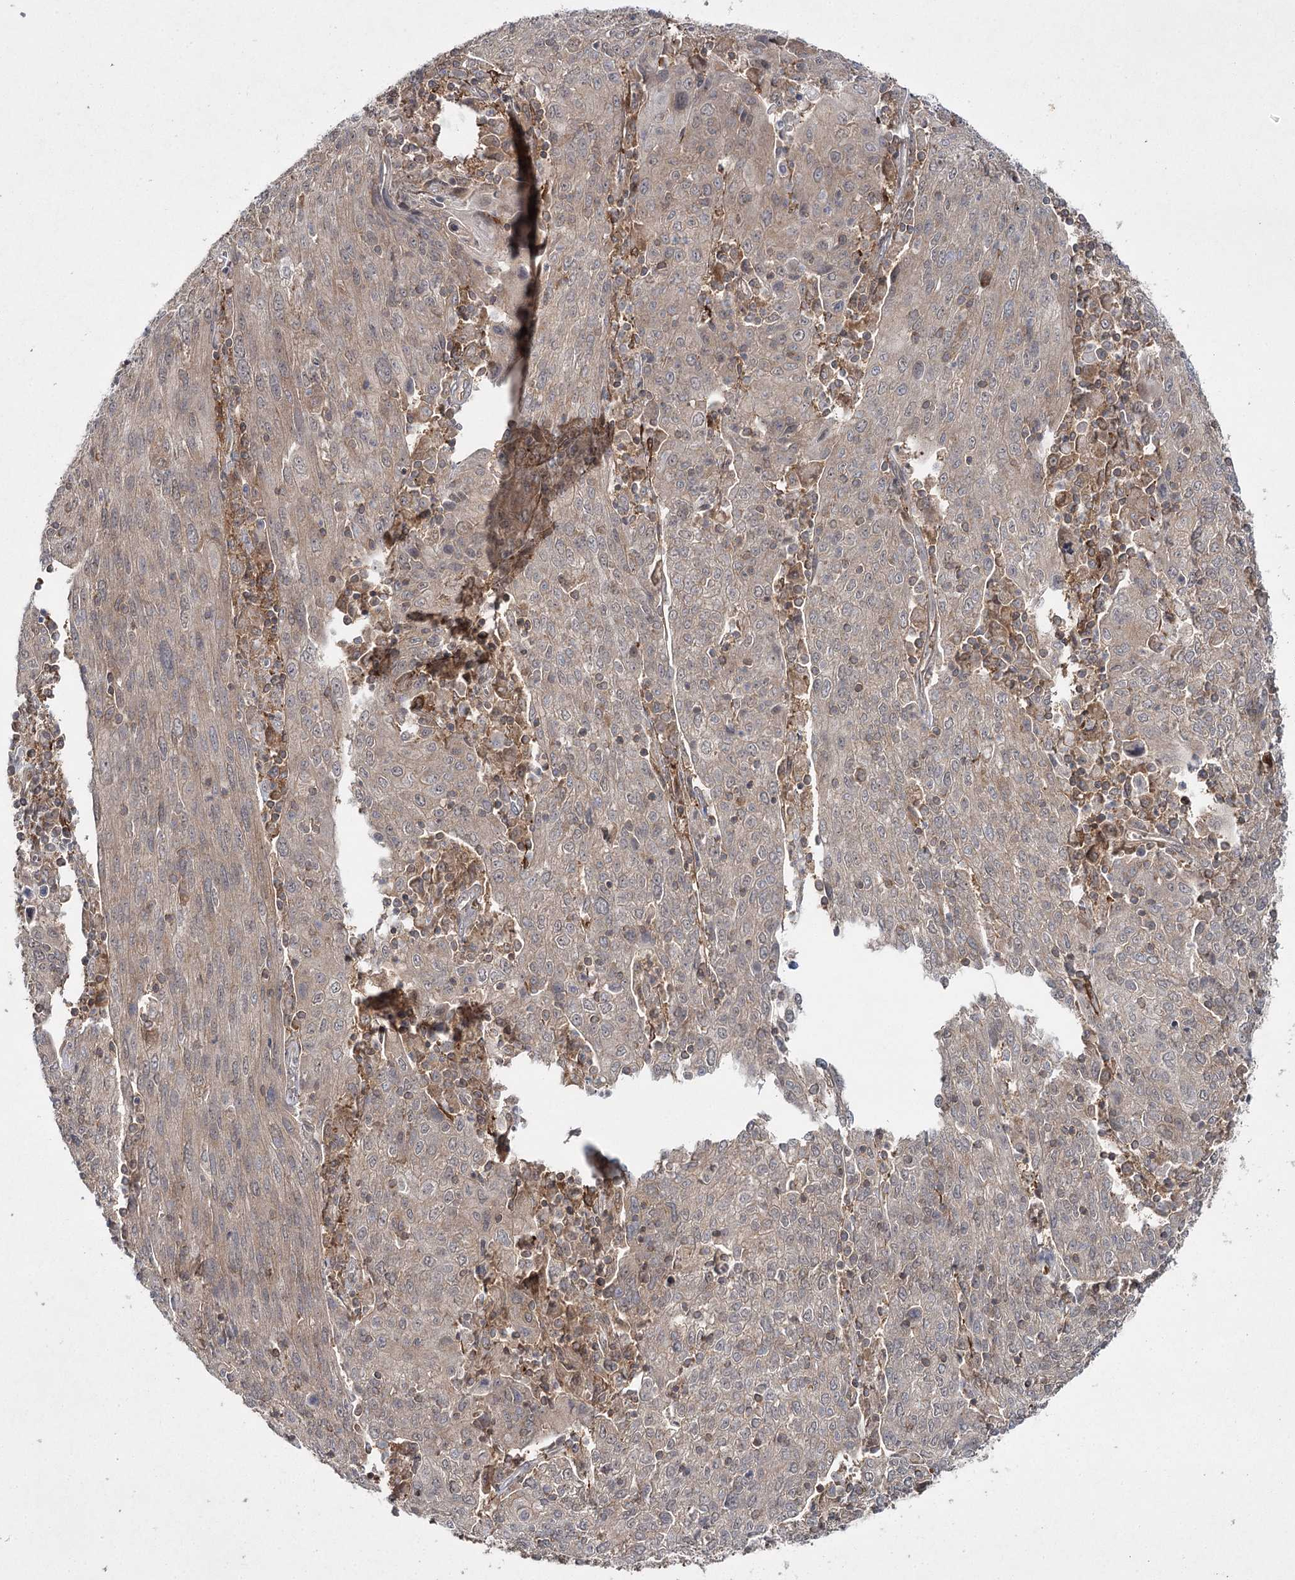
{"staining": {"intensity": "weak", "quantity": "25%-75%", "location": "cytoplasmic/membranous"}, "tissue": "cervical cancer", "cell_type": "Tumor cells", "image_type": "cancer", "snomed": [{"axis": "morphology", "description": "Squamous cell carcinoma, NOS"}, {"axis": "topography", "description": "Cervix"}], "caption": "A low amount of weak cytoplasmic/membranous staining is seen in about 25%-75% of tumor cells in cervical cancer tissue.", "gene": "WDR44", "patient": {"sex": "female", "age": 67}}